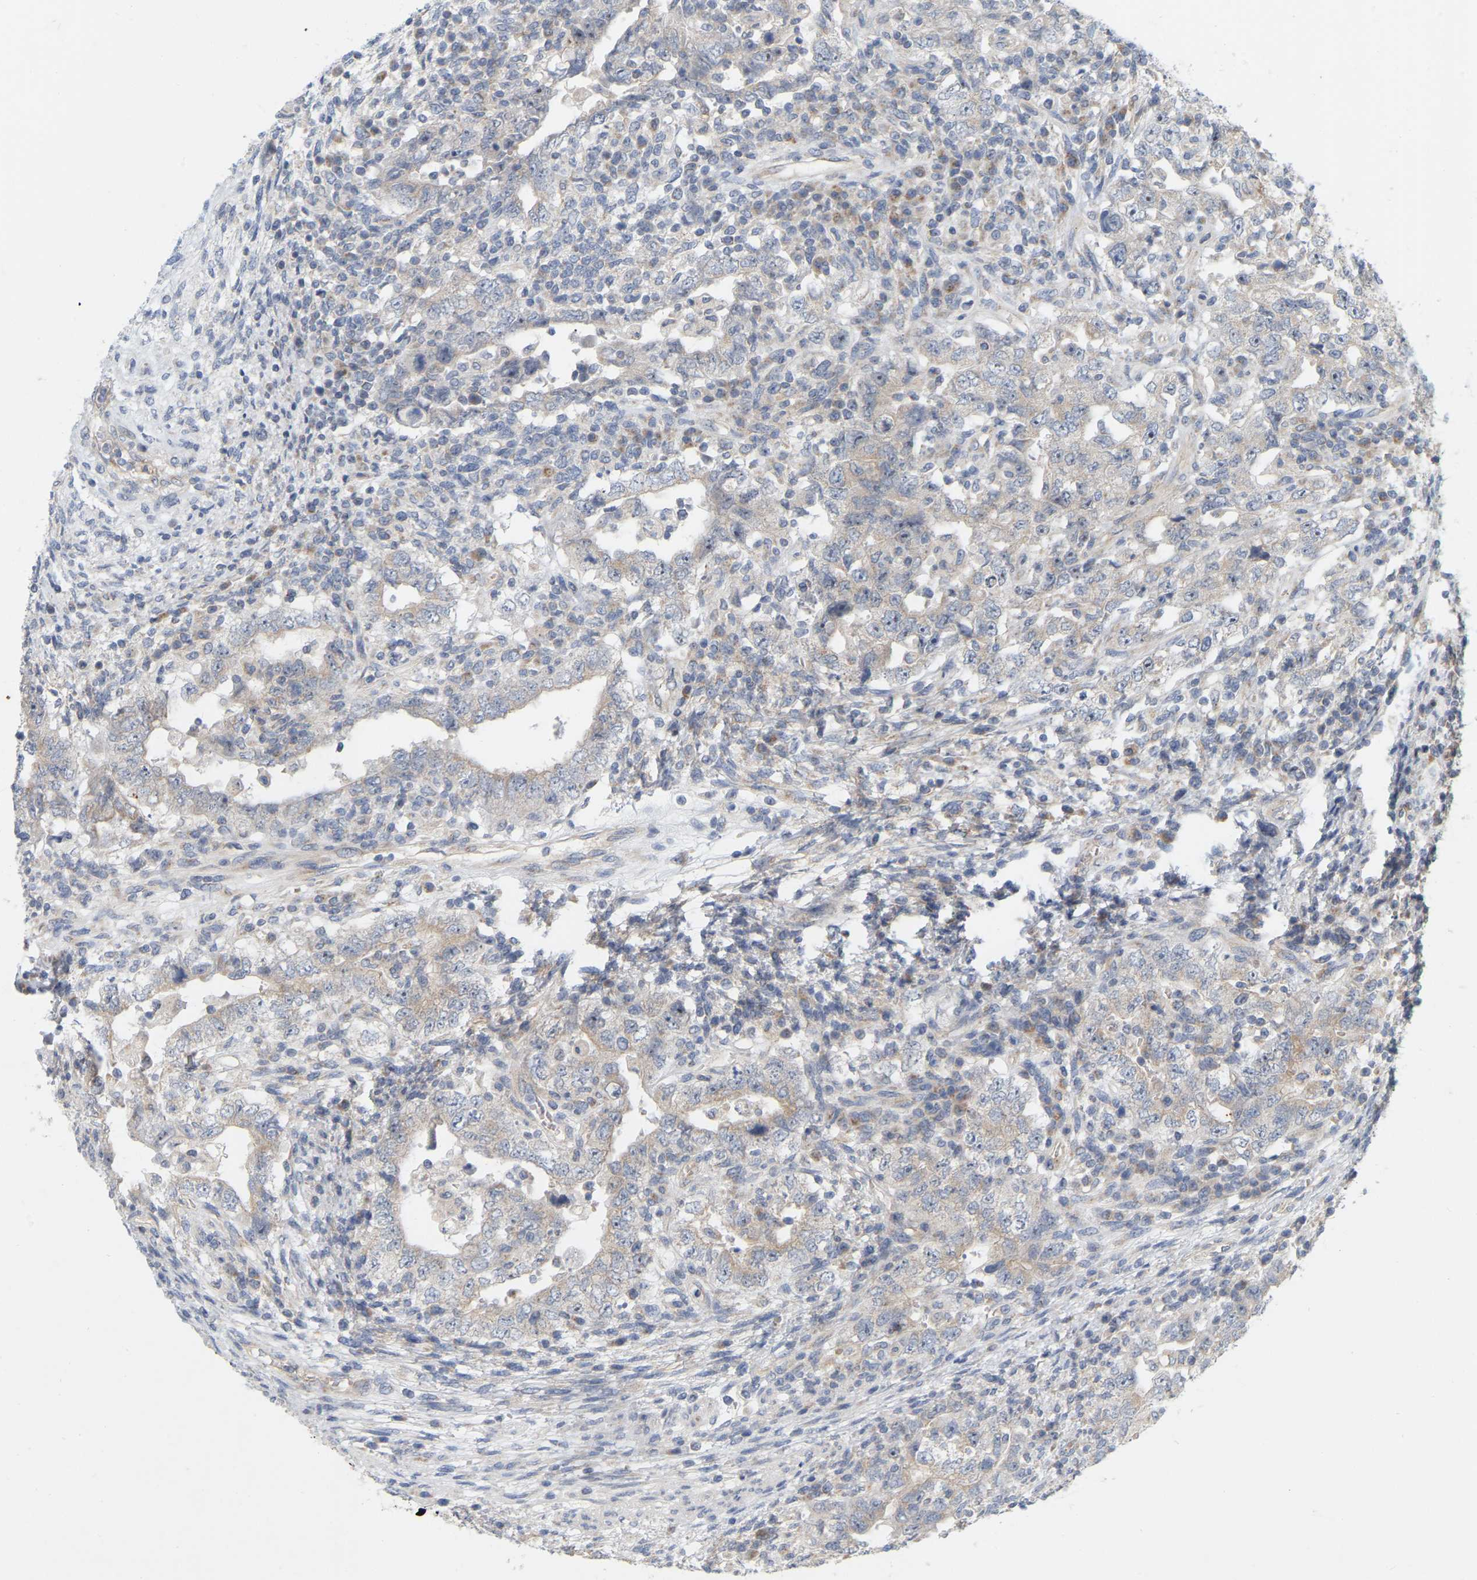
{"staining": {"intensity": "weak", "quantity": "<25%", "location": "cytoplasmic/membranous,nuclear"}, "tissue": "testis cancer", "cell_type": "Tumor cells", "image_type": "cancer", "snomed": [{"axis": "morphology", "description": "Carcinoma, Embryonal, NOS"}, {"axis": "topography", "description": "Testis"}], "caption": "Testis embryonal carcinoma stained for a protein using immunohistochemistry (IHC) displays no expression tumor cells.", "gene": "MINDY4", "patient": {"sex": "male", "age": 26}}